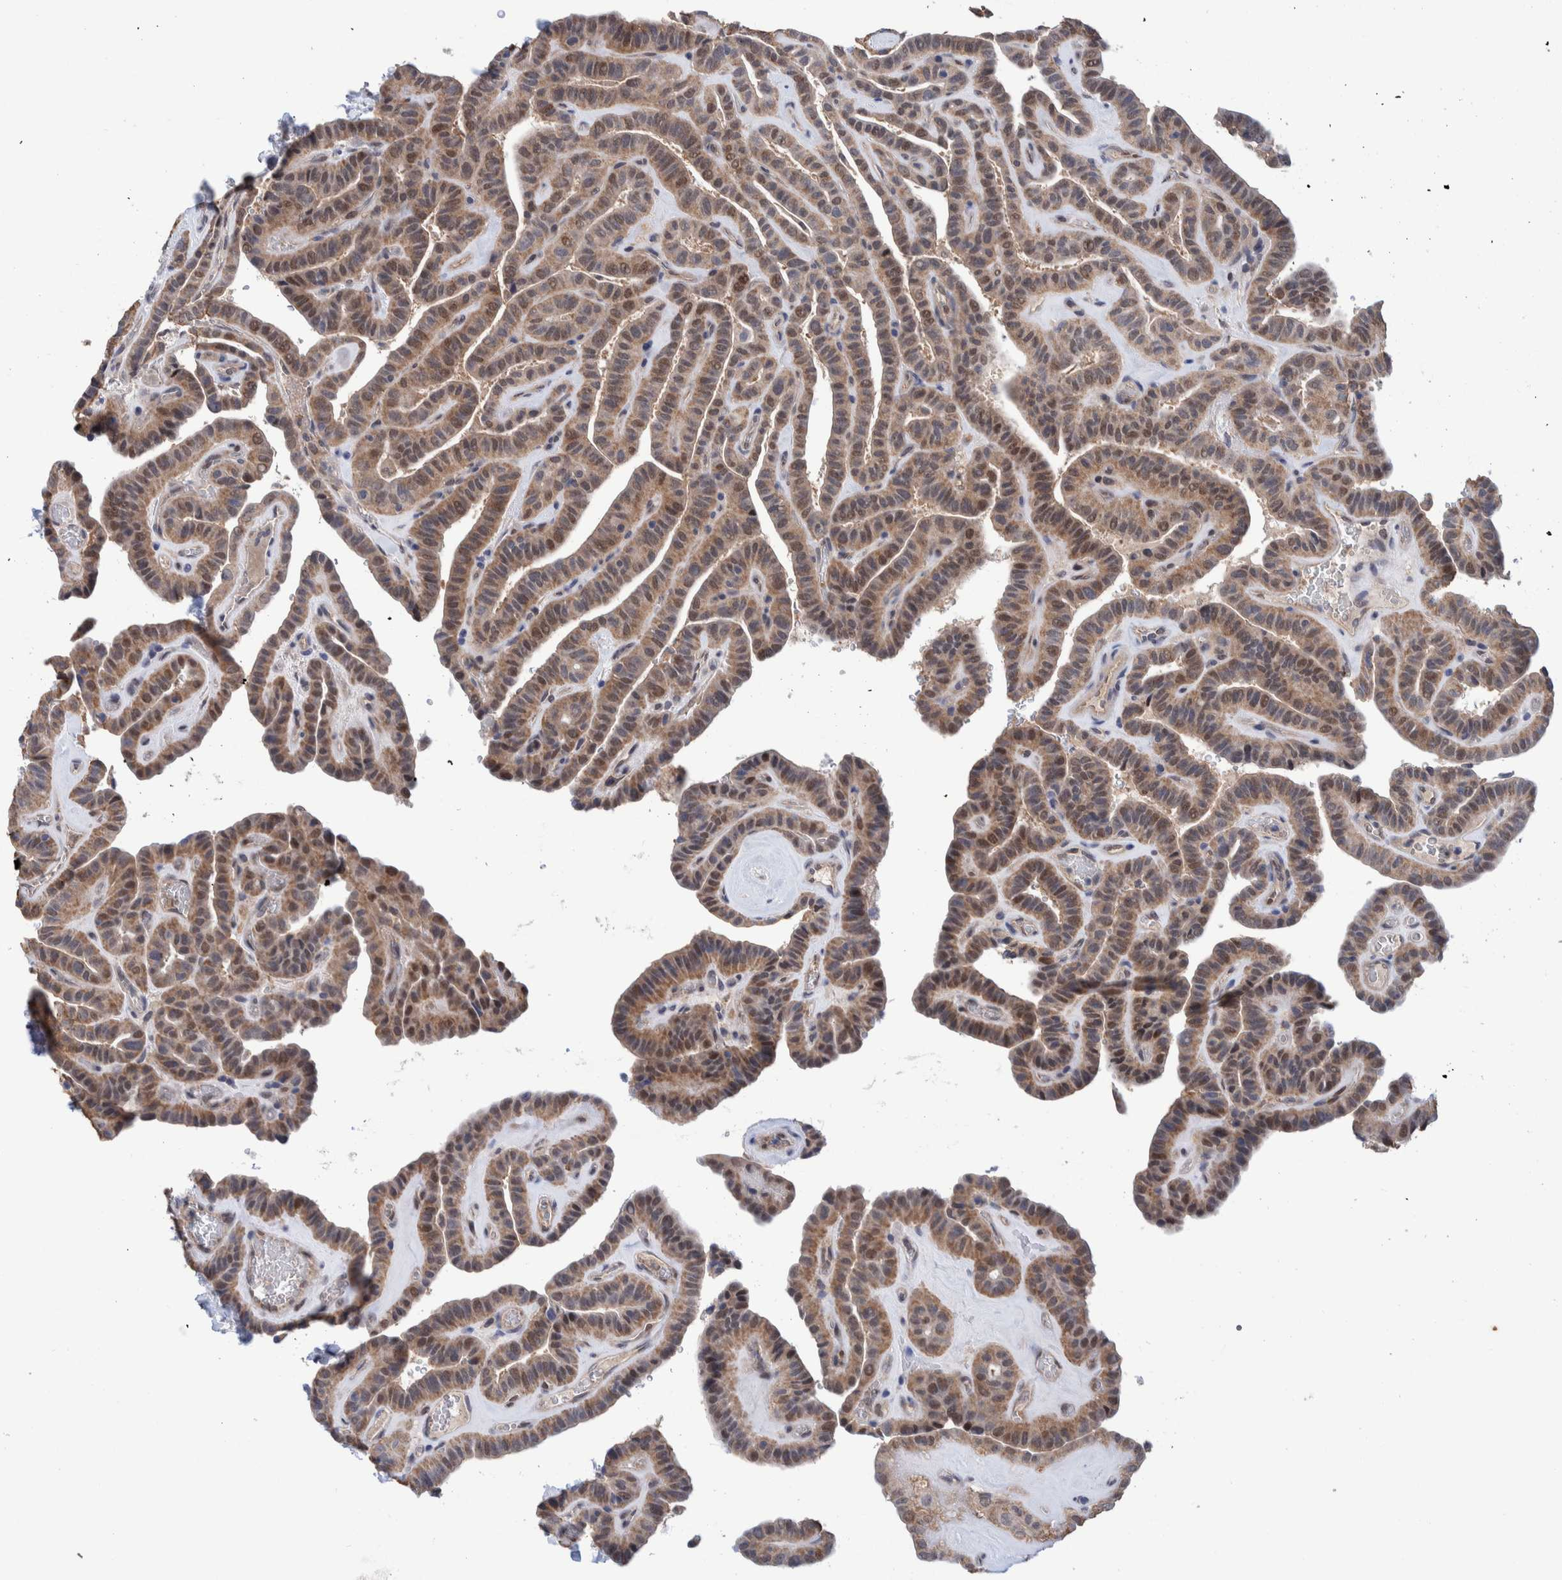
{"staining": {"intensity": "moderate", "quantity": ">75%", "location": "cytoplasmic/membranous,nuclear"}, "tissue": "thyroid cancer", "cell_type": "Tumor cells", "image_type": "cancer", "snomed": [{"axis": "morphology", "description": "Papillary adenocarcinoma, NOS"}, {"axis": "topography", "description": "Thyroid gland"}], "caption": "A histopathology image of thyroid cancer stained for a protein displays moderate cytoplasmic/membranous and nuclear brown staining in tumor cells.", "gene": "PFAS", "patient": {"sex": "male", "age": 77}}